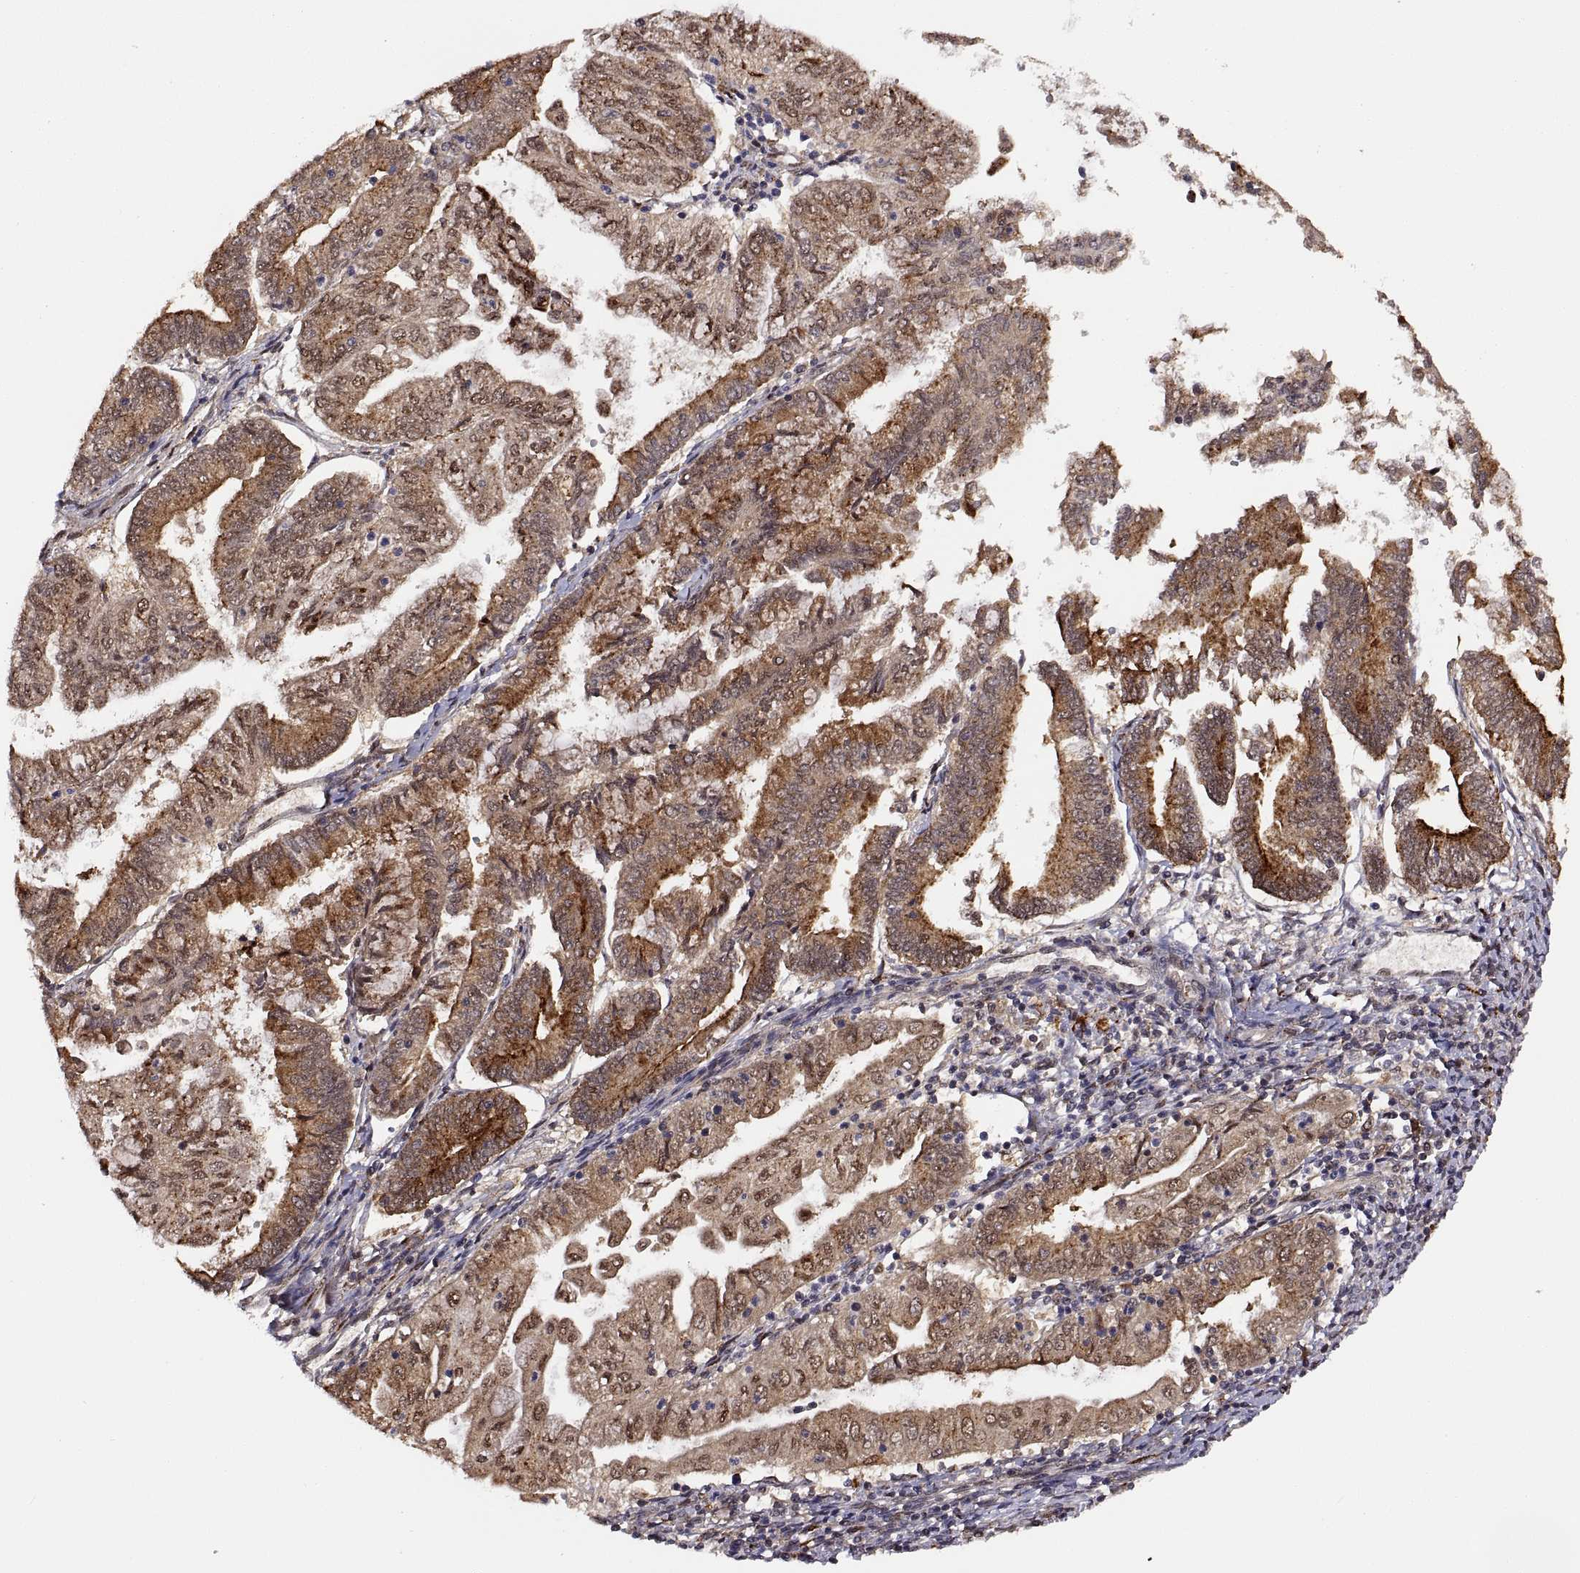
{"staining": {"intensity": "strong", "quantity": "25%-75%", "location": "cytoplasmic/membranous"}, "tissue": "endometrial cancer", "cell_type": "Tumor cells", "image_type": "cancer", "snomed": [{"axis": "morphology", "description": "Adenocarcinoma, NOS"}, {"axis": "topography", "description": "Endometrium"}], "caption": "This photomicrograph reveals endometrial cancer stained with immunohistochemistry (IHC) to label a protein in brown. The cytoplasmic/membranous of tumor cells show strong positivity for the protein. Nuclei are counter-stained blue.", "gene": "PSMC2", "patient": {"sex": "female", "age": 55}}